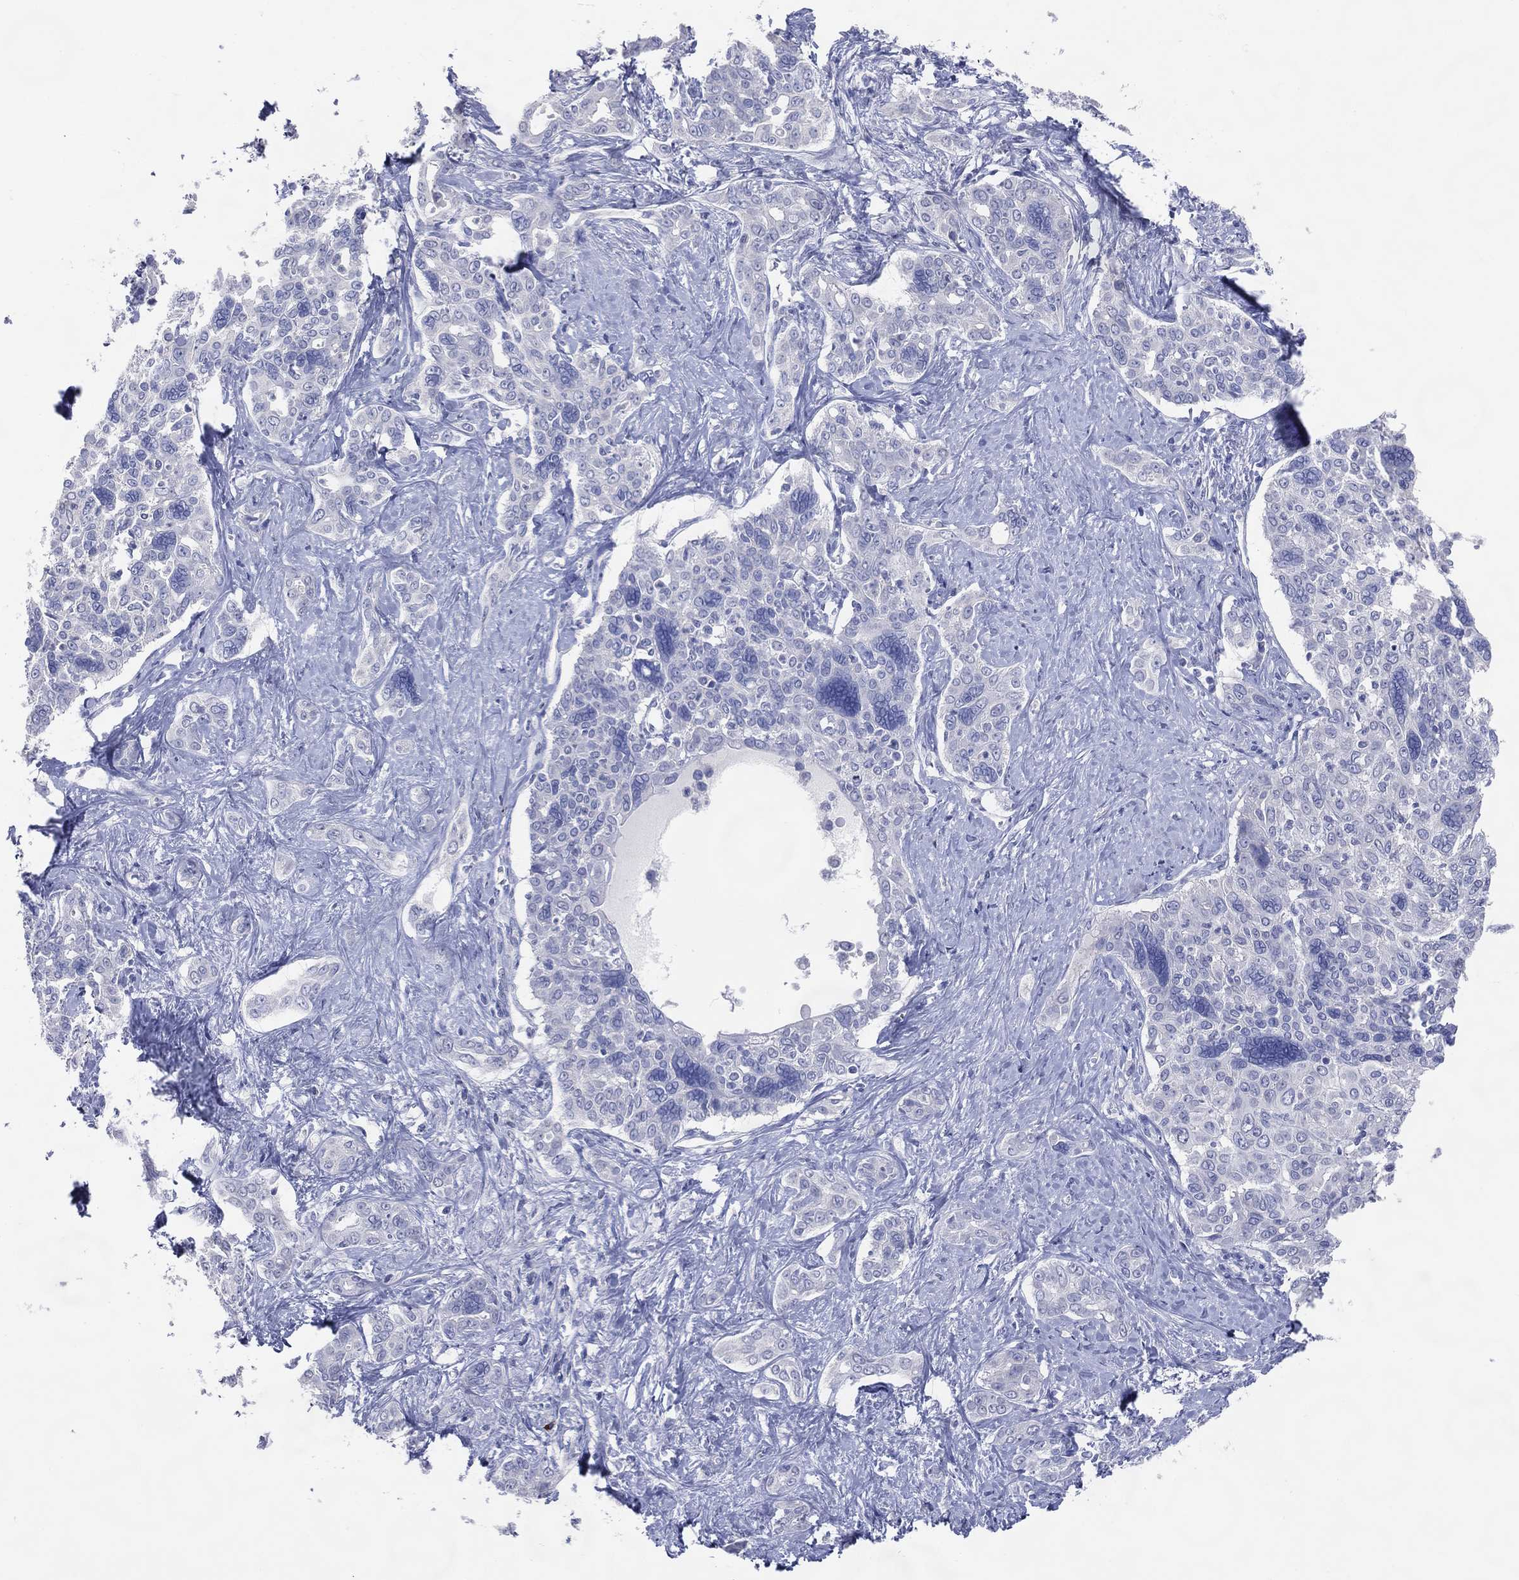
{"staining": {"intensity": "negative", "quantity": "none", "location": "none"}, "tissue": "liver cancer", "cell_type": "Tumor cells", "image_type": "cancer", "snomed": [{"axis": "morphology", "description": "Cholangiocarcinoma"}, {"axis": "topography", "description": "Liver"}], "caption": "Cholangiocarcinoma (liver) was stained to show a protein in brown. There is no significant positivity in tumor cells. (Brightfield microscopy of DAB IHC at high magnification).", "gene": "DNAH6", "patient": {"sex": "female", "age": 47}}